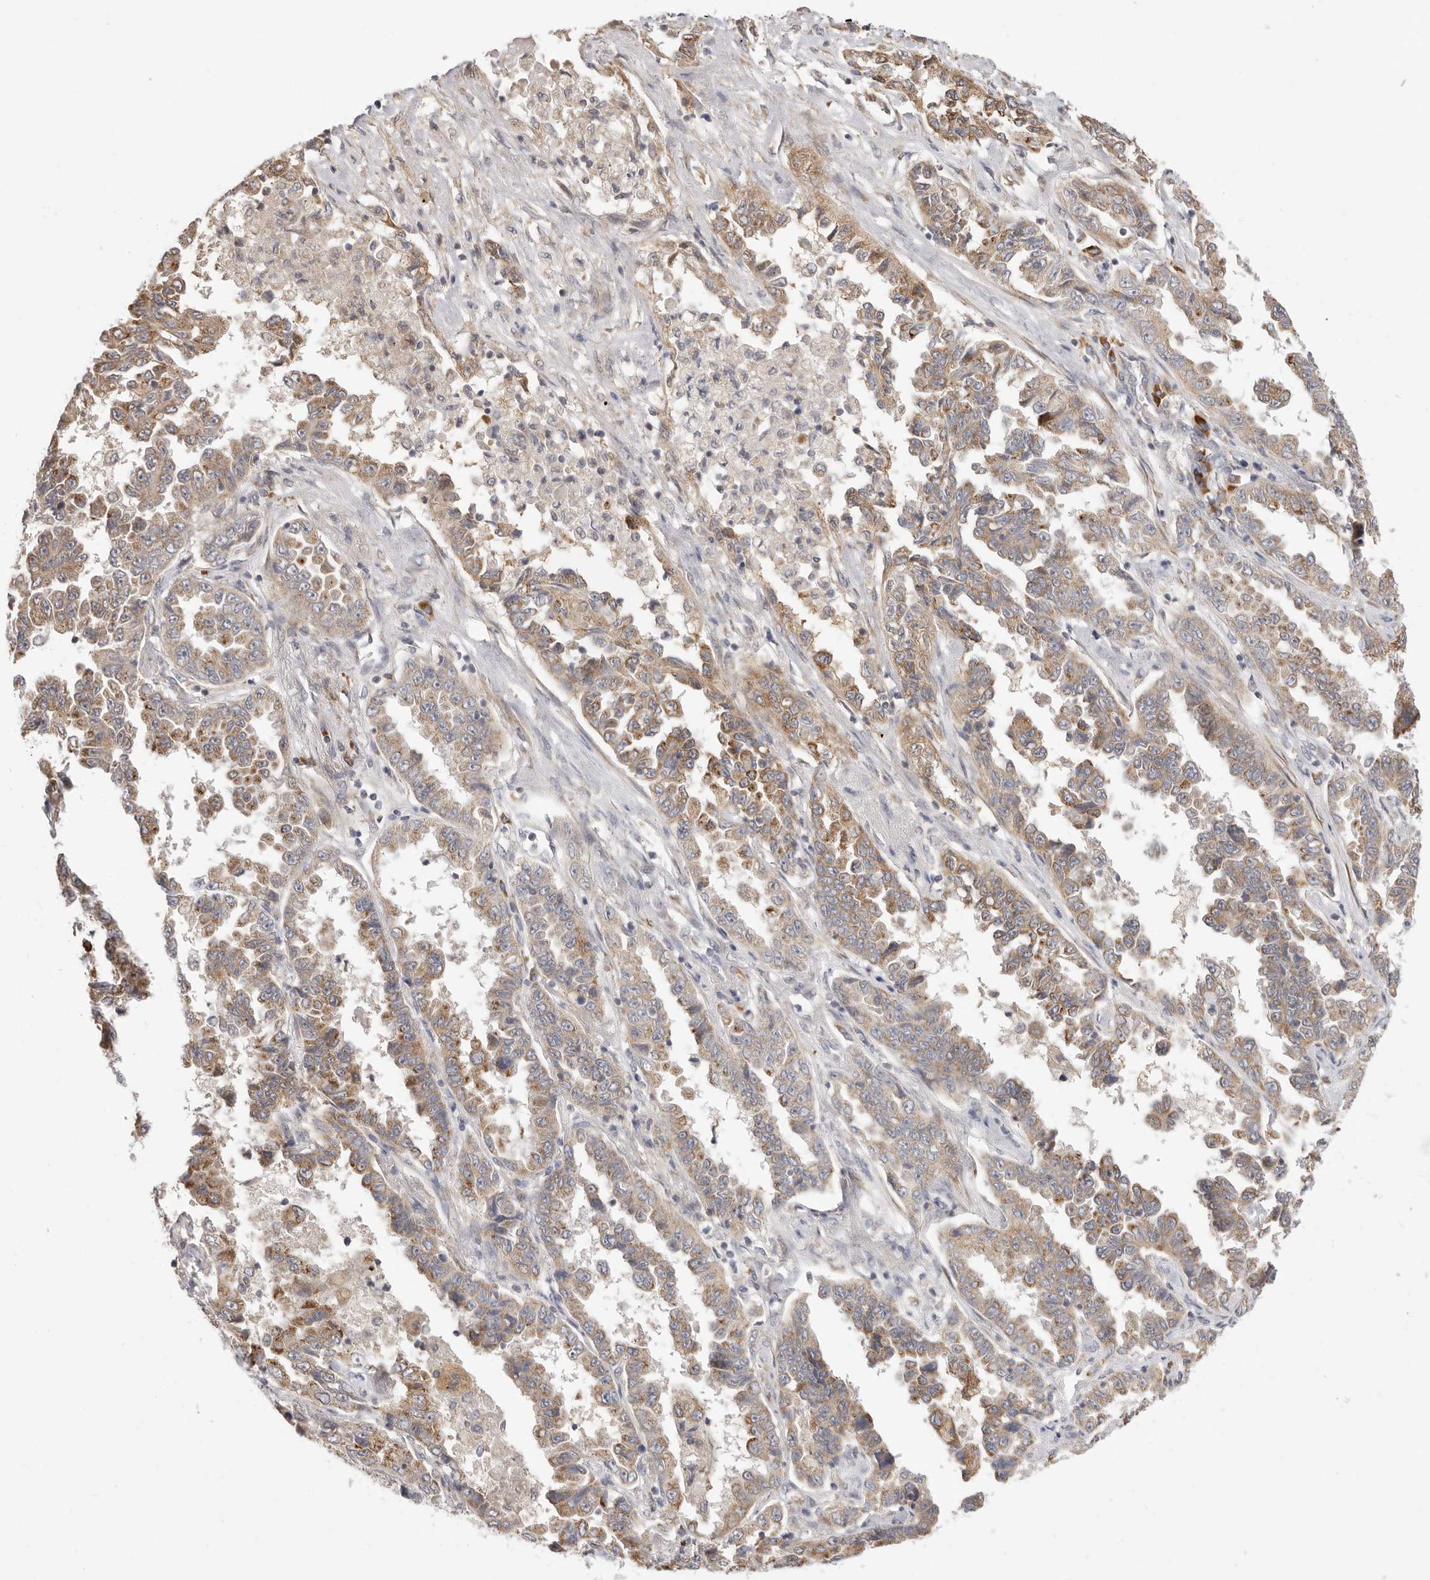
{"staining": {"intensity": "moderate", "quantity": ">75%", "location": "cytoplasmic/membranous"}, "tissue": "lung cancer", "cell_type": "Tumor cells", "image_type": "cancer", "snomed": [{"axis": "morphology", "description": "Adenocarcinoma, NOS"}, {"axis": "topography", "description": "Lung"}], "caption": "Immunohistochemistry (IHC) (DAB (3,3'-diaminobenzidine)) staining of lung cancer displays moderate cytoplasmic/membranous protein positivity in approximately >75% of tumor cells.", "gene": "USH1C", "patient": {"sex": "female", "age": 51}}